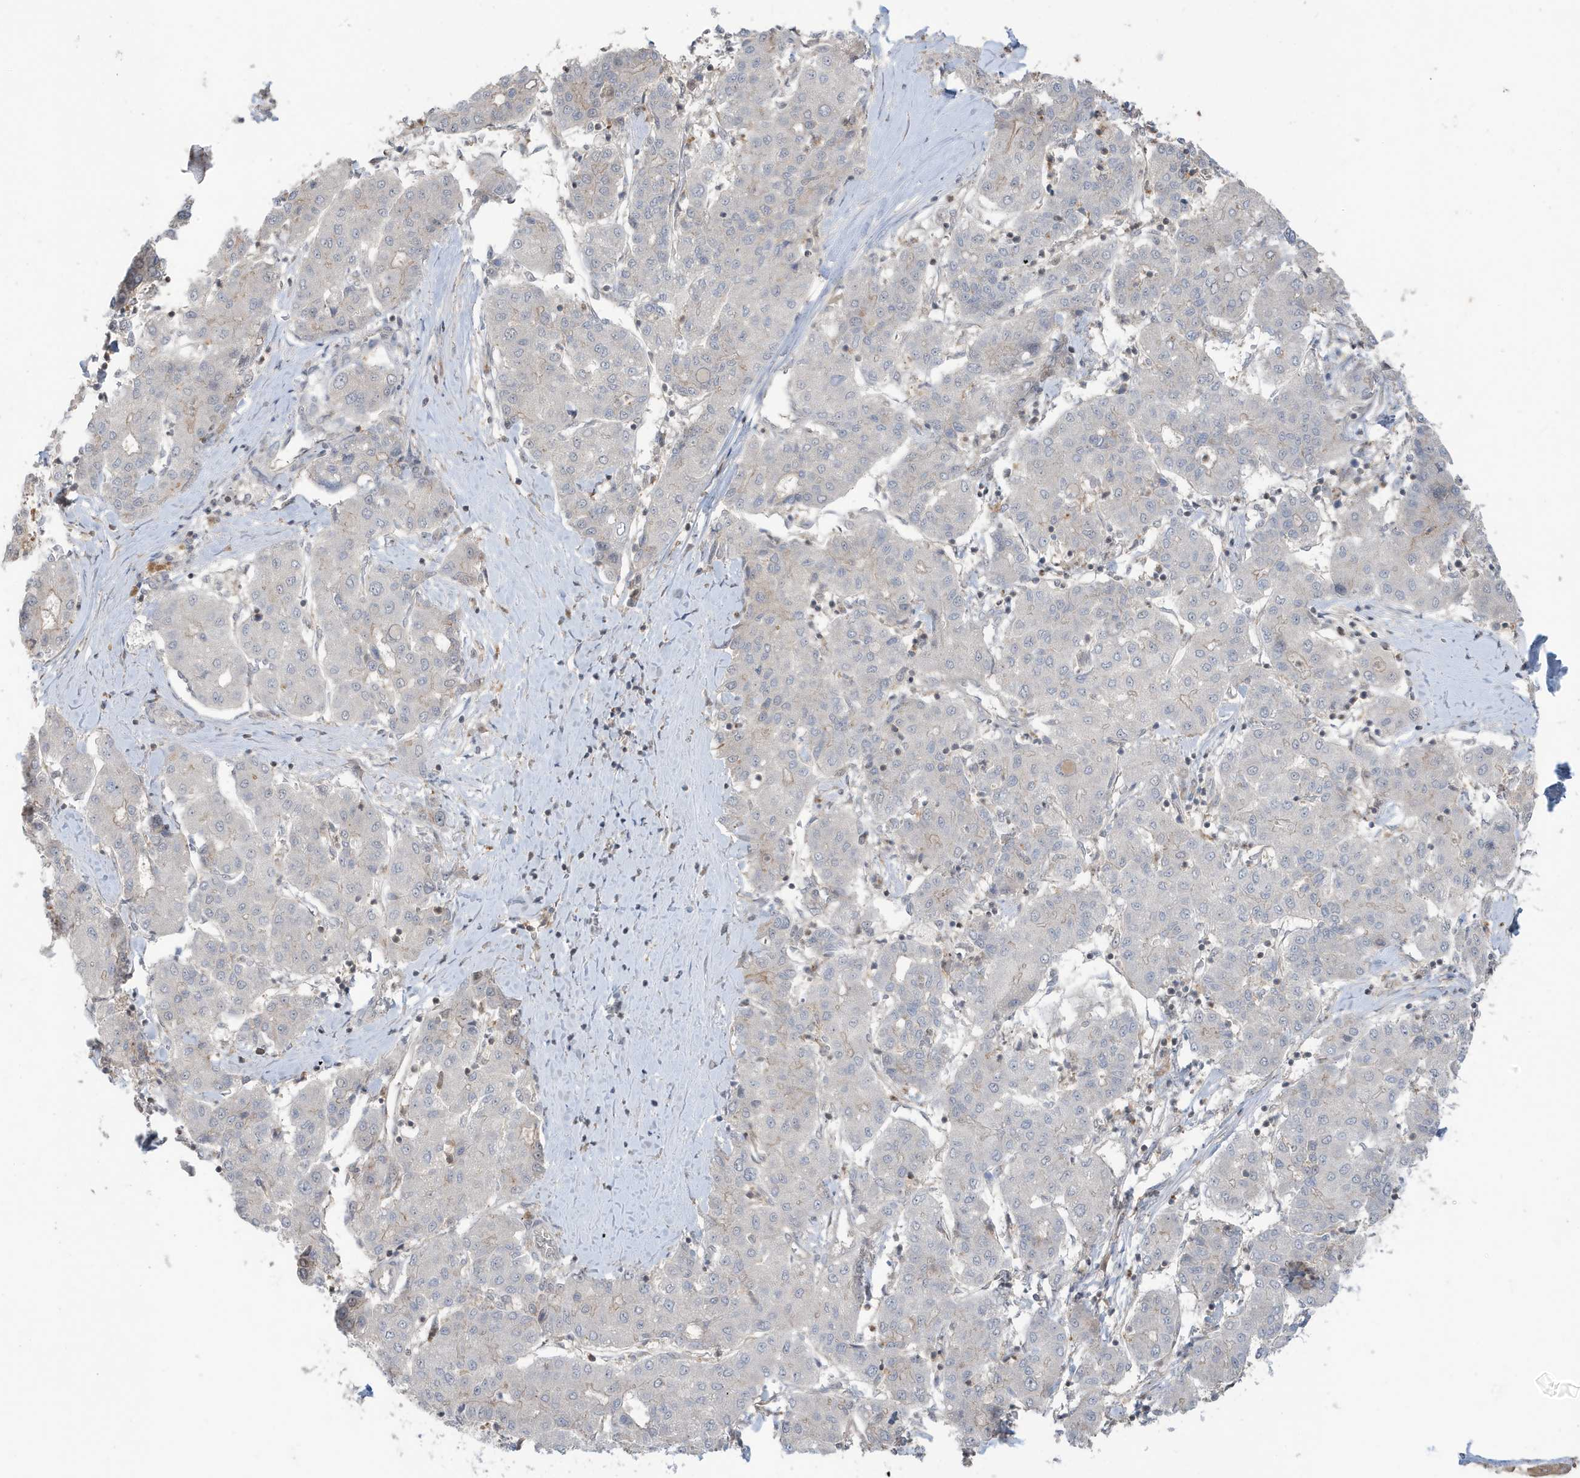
{"staining": {"intensity": "negative", "quantity": "none", "location": "none"}, "tissue": "liver cancer", "cell_type": "Tumor cells", "image_type": "cancer", "snomed": [{"axis": "morphology", "description": "Carcinoma, Hepatocellular, NOS"}, {"axis": "topography", "description": "Liver"}], "caption": "Tumor cells show no significant protein expression in liver cancer (hepatocellular carcinoma).", "gene": "PRRT3", "patient": {"sex": "male", "age": 65}}